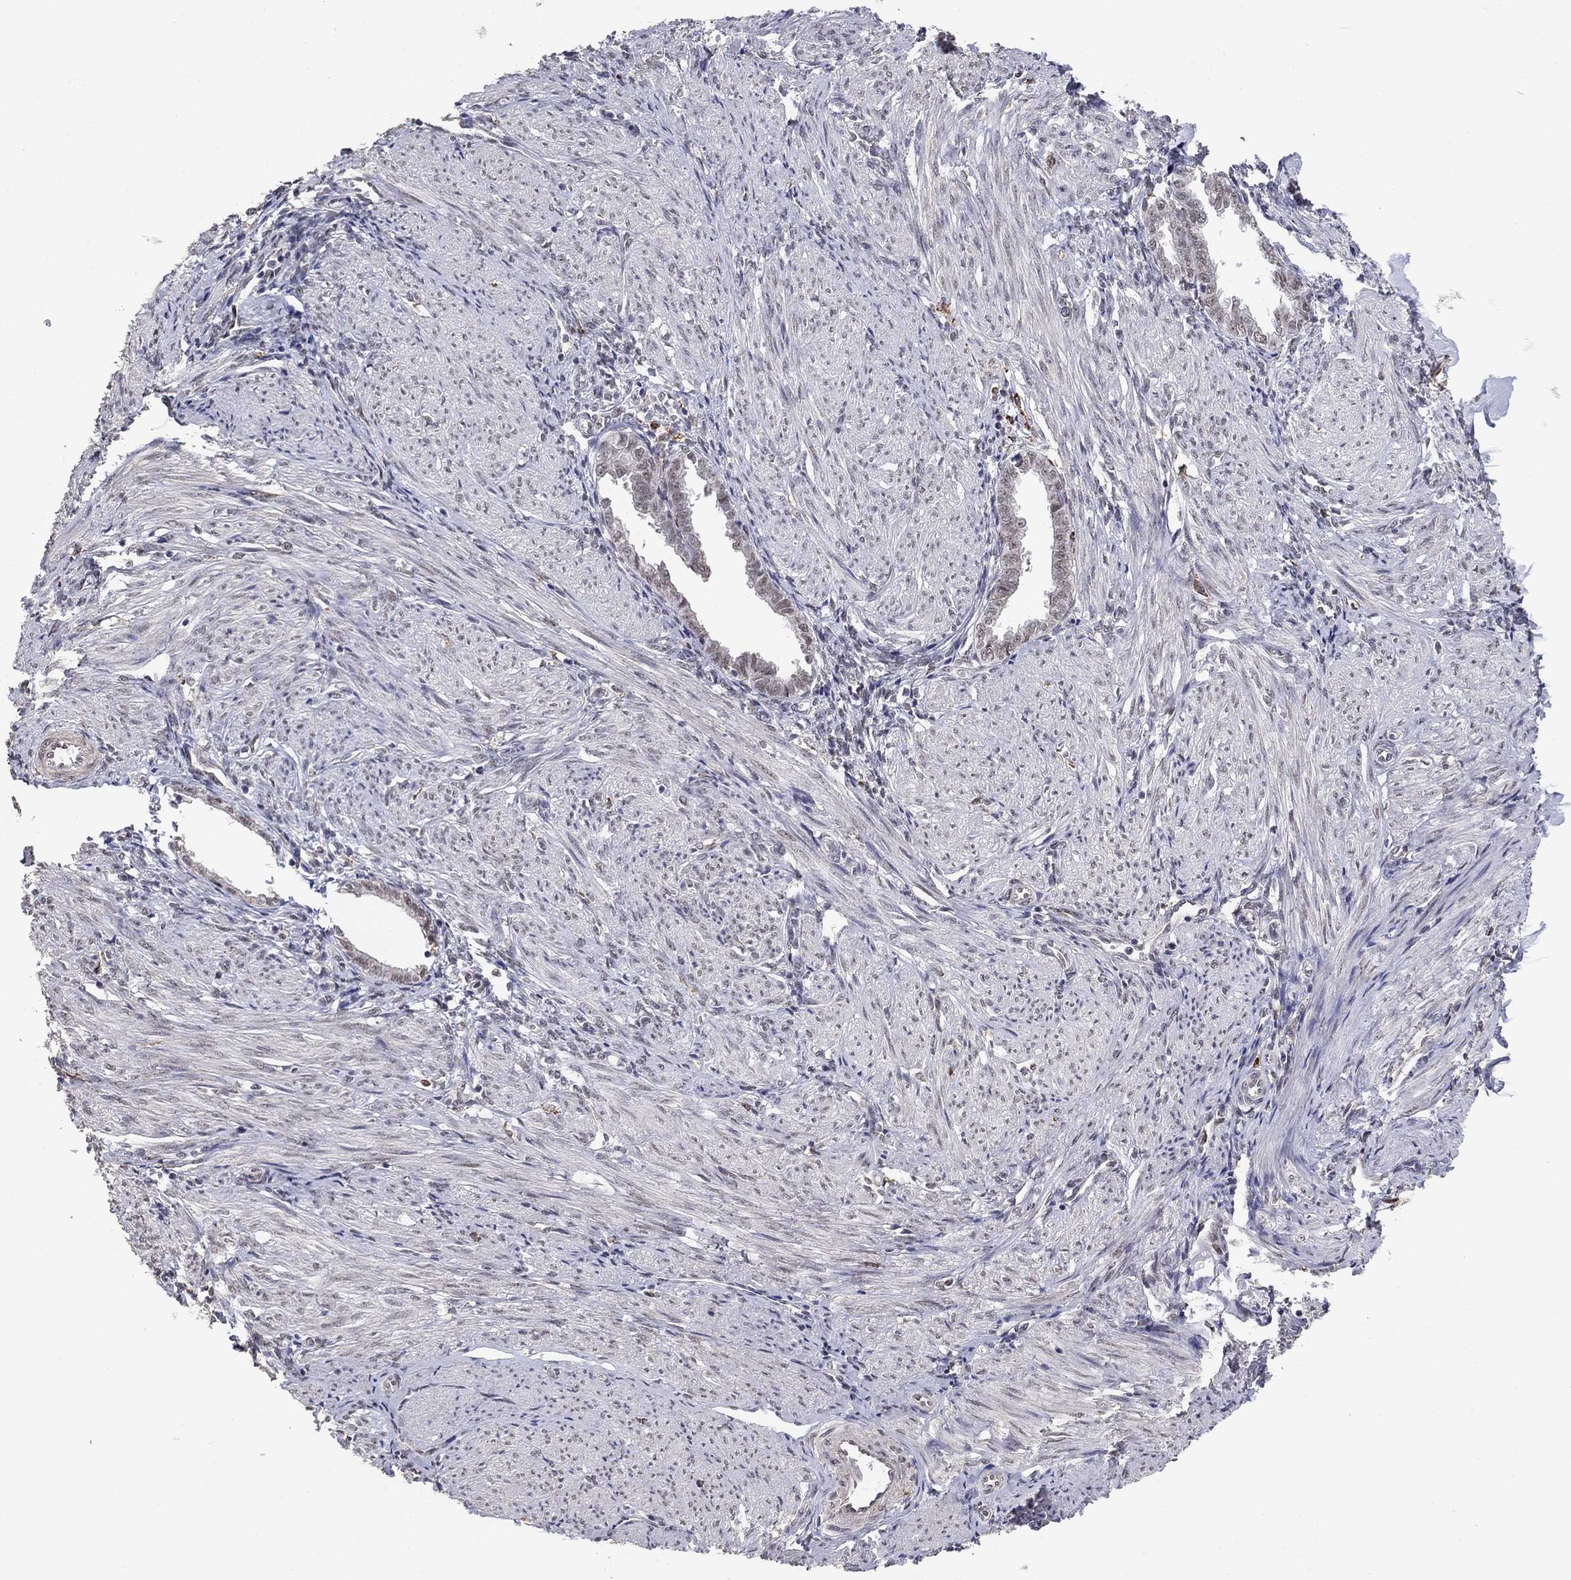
{"staining": {"intensity": "weak", "quantity": "25%-75%", "location": "nuclear"}, "tissue": "endometrium", "cell_type": "Cells in endometrial stroma", "image_type": "normal", "snomed": [{"axis": "morphology", "description": "Normal tissue, NOS"}, {"axis": "topography", "description": "Endometrium"}], "caption": "Weak nuclear expression for a protein is identified in approximately 25%-75% of cells in endometrial stroma of unremarkable endometrium using IHC.", "gene": "GRIA3", "patient": {"sex": "female", "age": 37}}